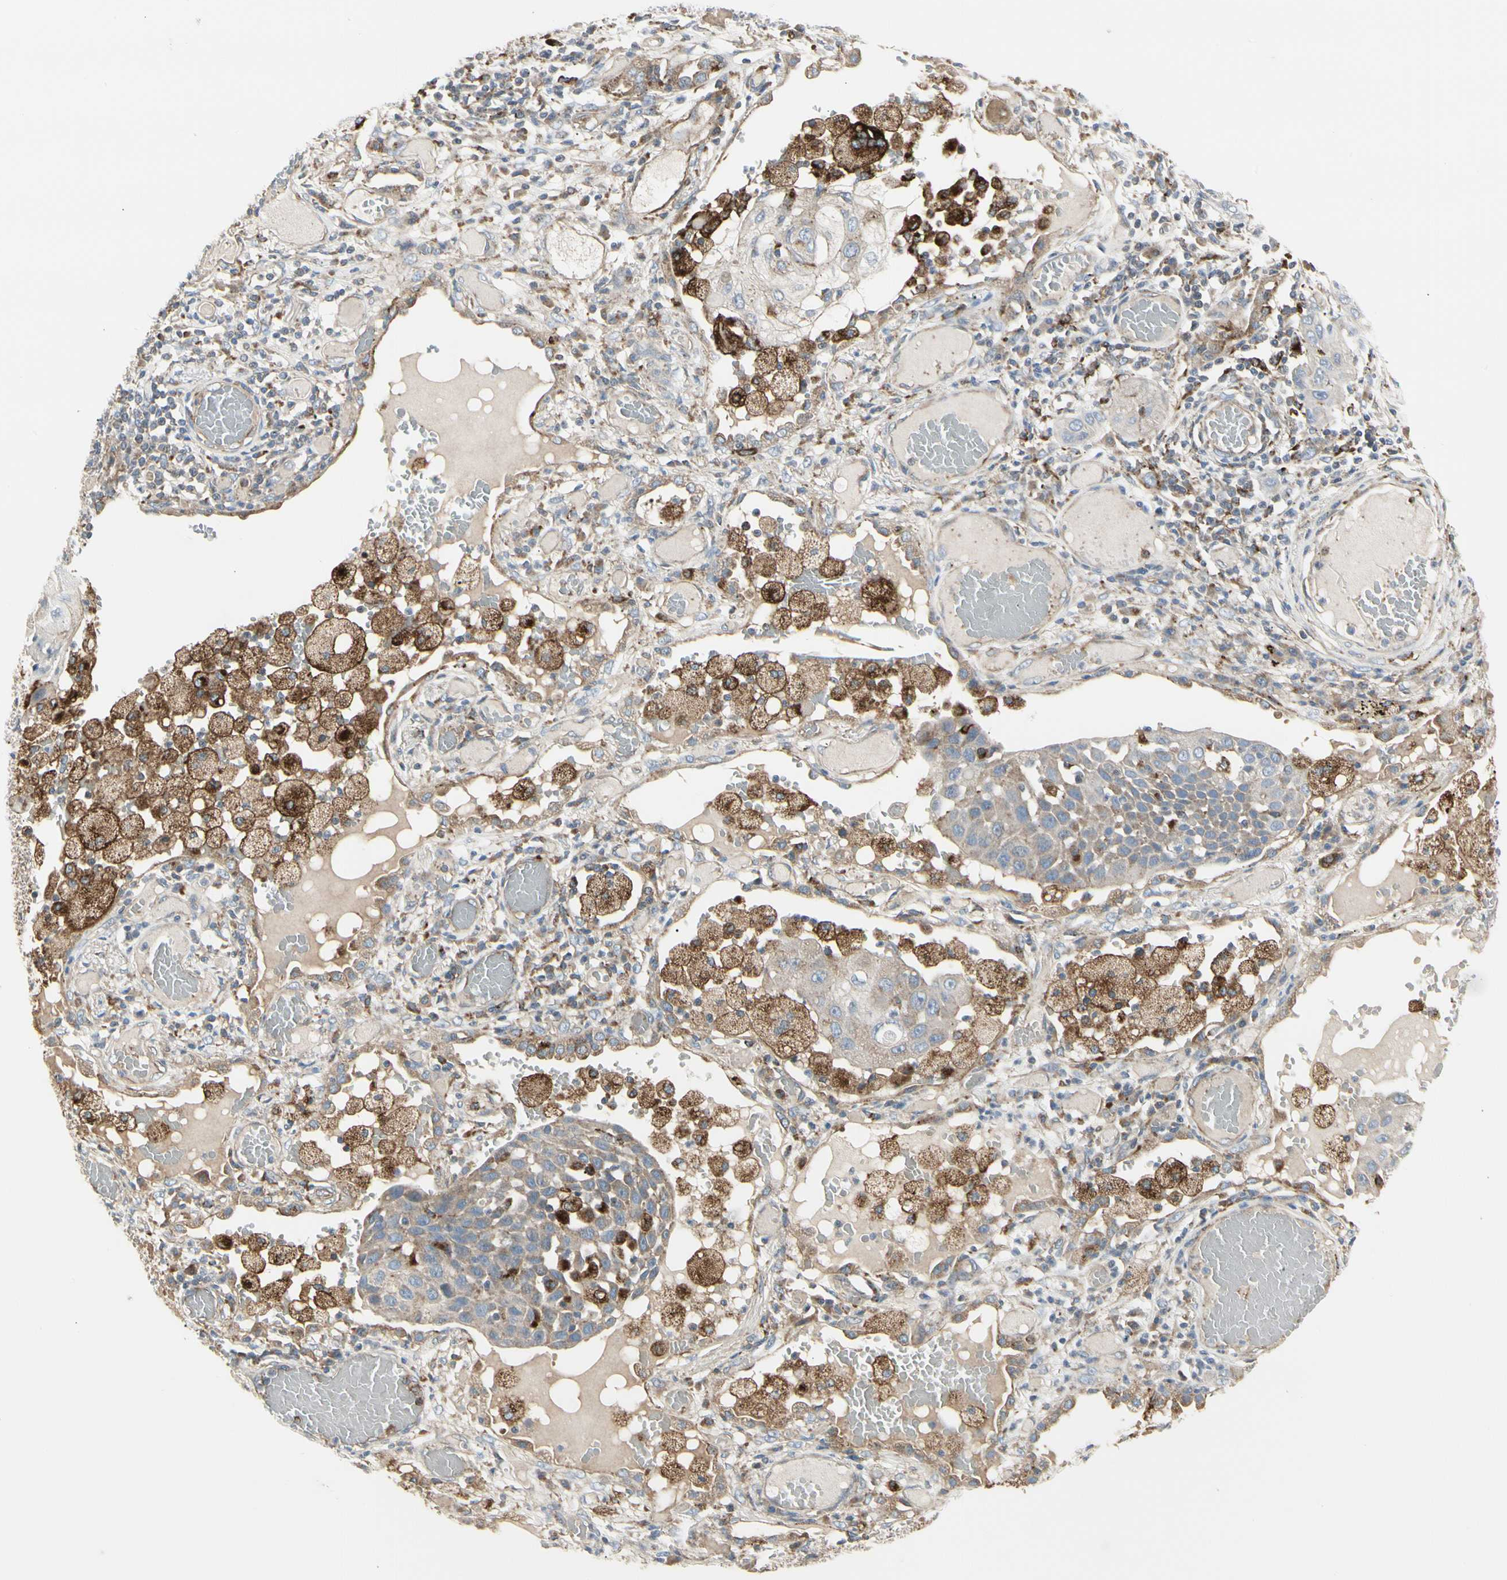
{"staining": {"intensity": "negative", "quantity": "none", "location": "none"}, "tissue": "lung cancer", "cell_type": "Tumor cells", "image_type": "cancer", "snomed": [{"axis": "morphology", "description": "Squamous cell carcinoma, NOS"}, {"axis": "topography", "description": "Lung"}], "caption": "The micrograph demonstrates no staining of tumor cells in lung squamous cell carcinoma.", "gene": "ATP6V1B2", "patient": {"sex": "male", "age": 71}}